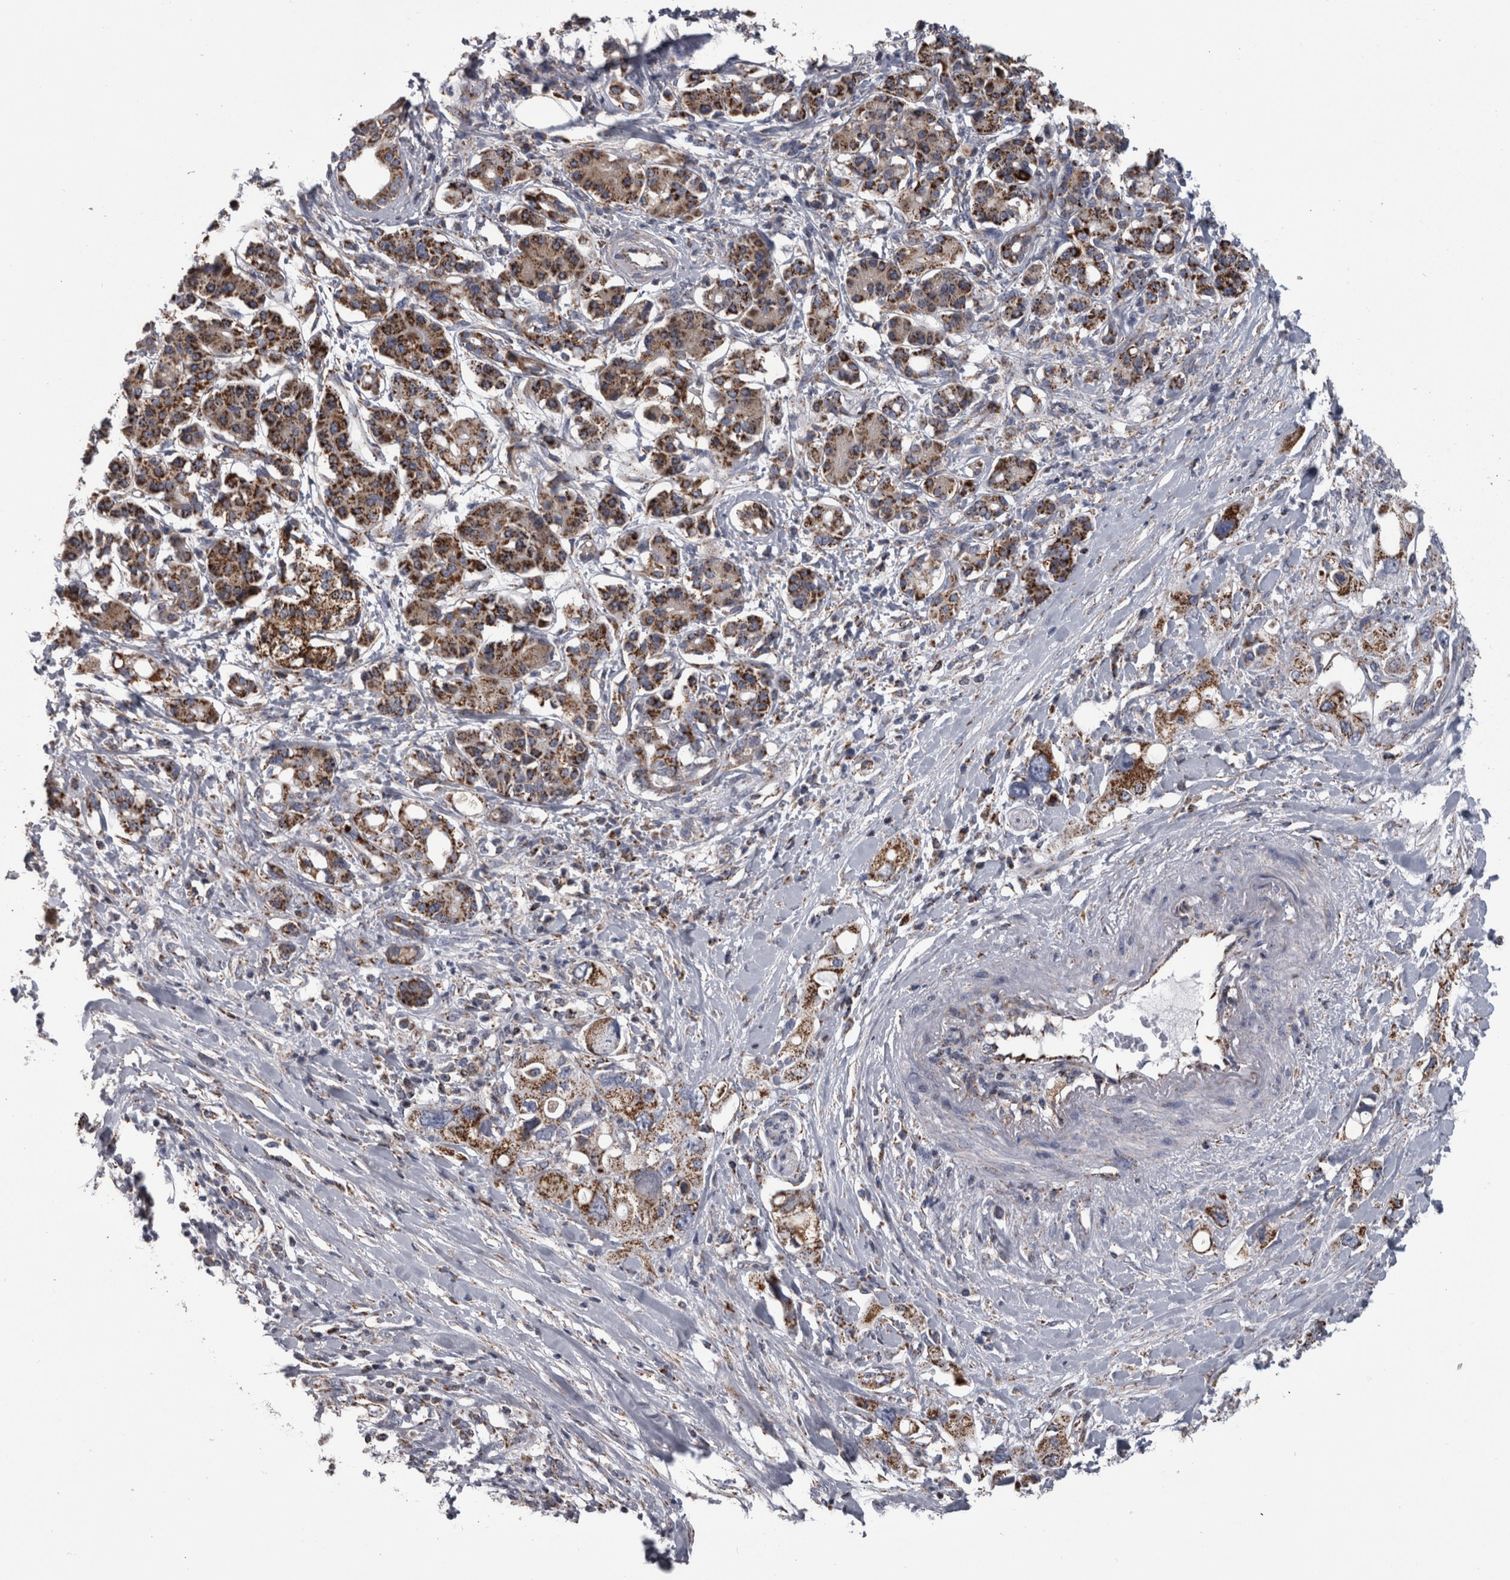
{"staining": {"intensity": "moderate", "quantity": ">75%", "location": "cytoplasmic/membranous"}, "tissue": "pancreatic cancer", "cell_type": "Tumor cells", "image_type": "cancer", "snomed": [{"axis": "morphology", "description": "Adenocarcinoma, NOS"}, {"axis": "topography", "description": "Pancreas"}], "caption": "Adenocarcinoma (pancreatic) stained with immunohistochemistry (IHC) displays moderate cytoplasmic/membranous positivity in about >75% of tumor cells.", "gene": "MDH2", "patient": {"sex": "female", "age": 56}}